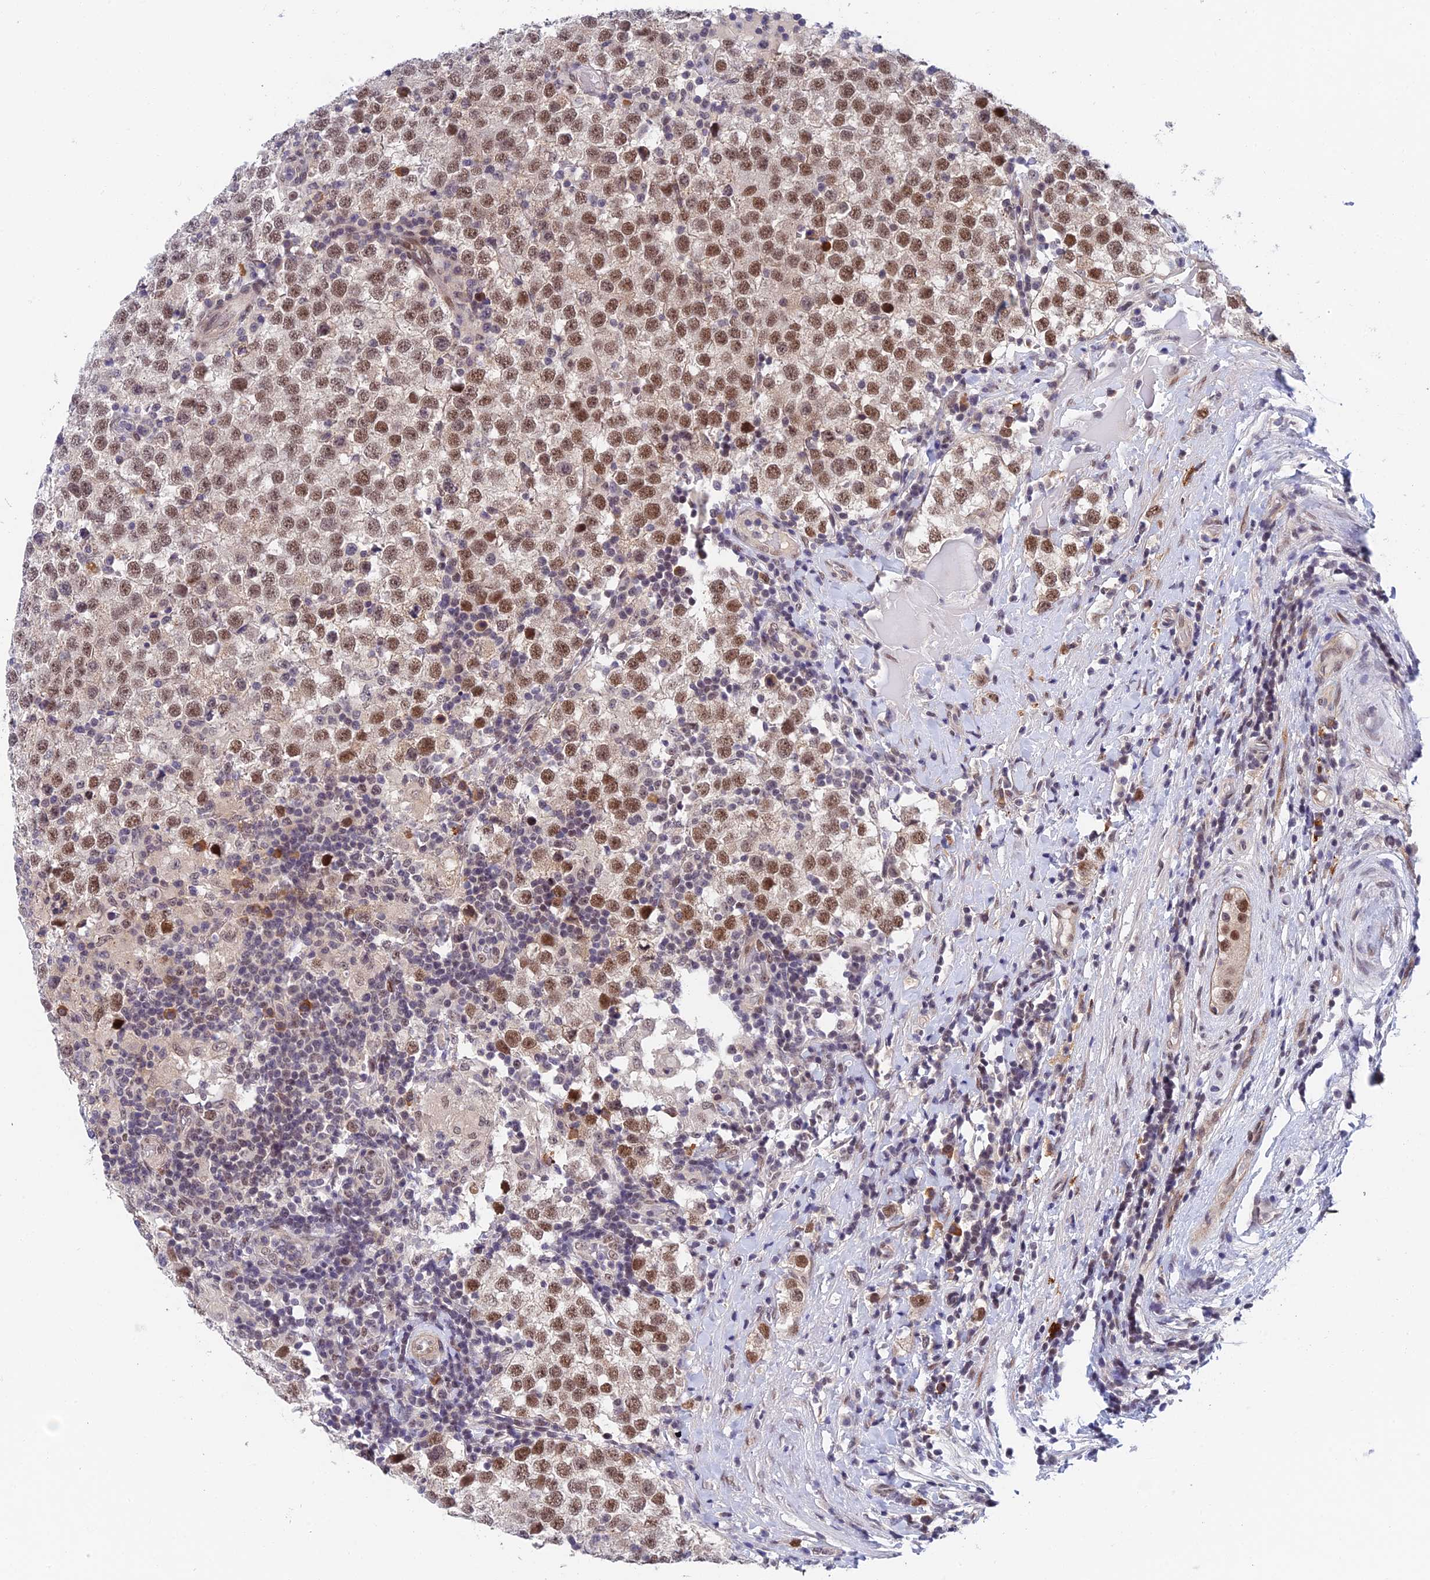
{"staining": {"intensity": "moderate", "quantity": ">75%", "location": "nuclear"}, "tissue": "testis cancer", "cell_type": "Tumor cells", "image_type": "cancer", "snomed": [{"axis": "morphology", "description": "Seminoma, NOS"}, {"axis": "topography", "description": "Testis"}], "caption": "Seminoma (testis) stained for a protein (brown) exhibits moderate nuclear positive positivity in about >75% of tumor cells.", "gene": "NSMCE1", "patient": {"sex": "male", "age": 34}}